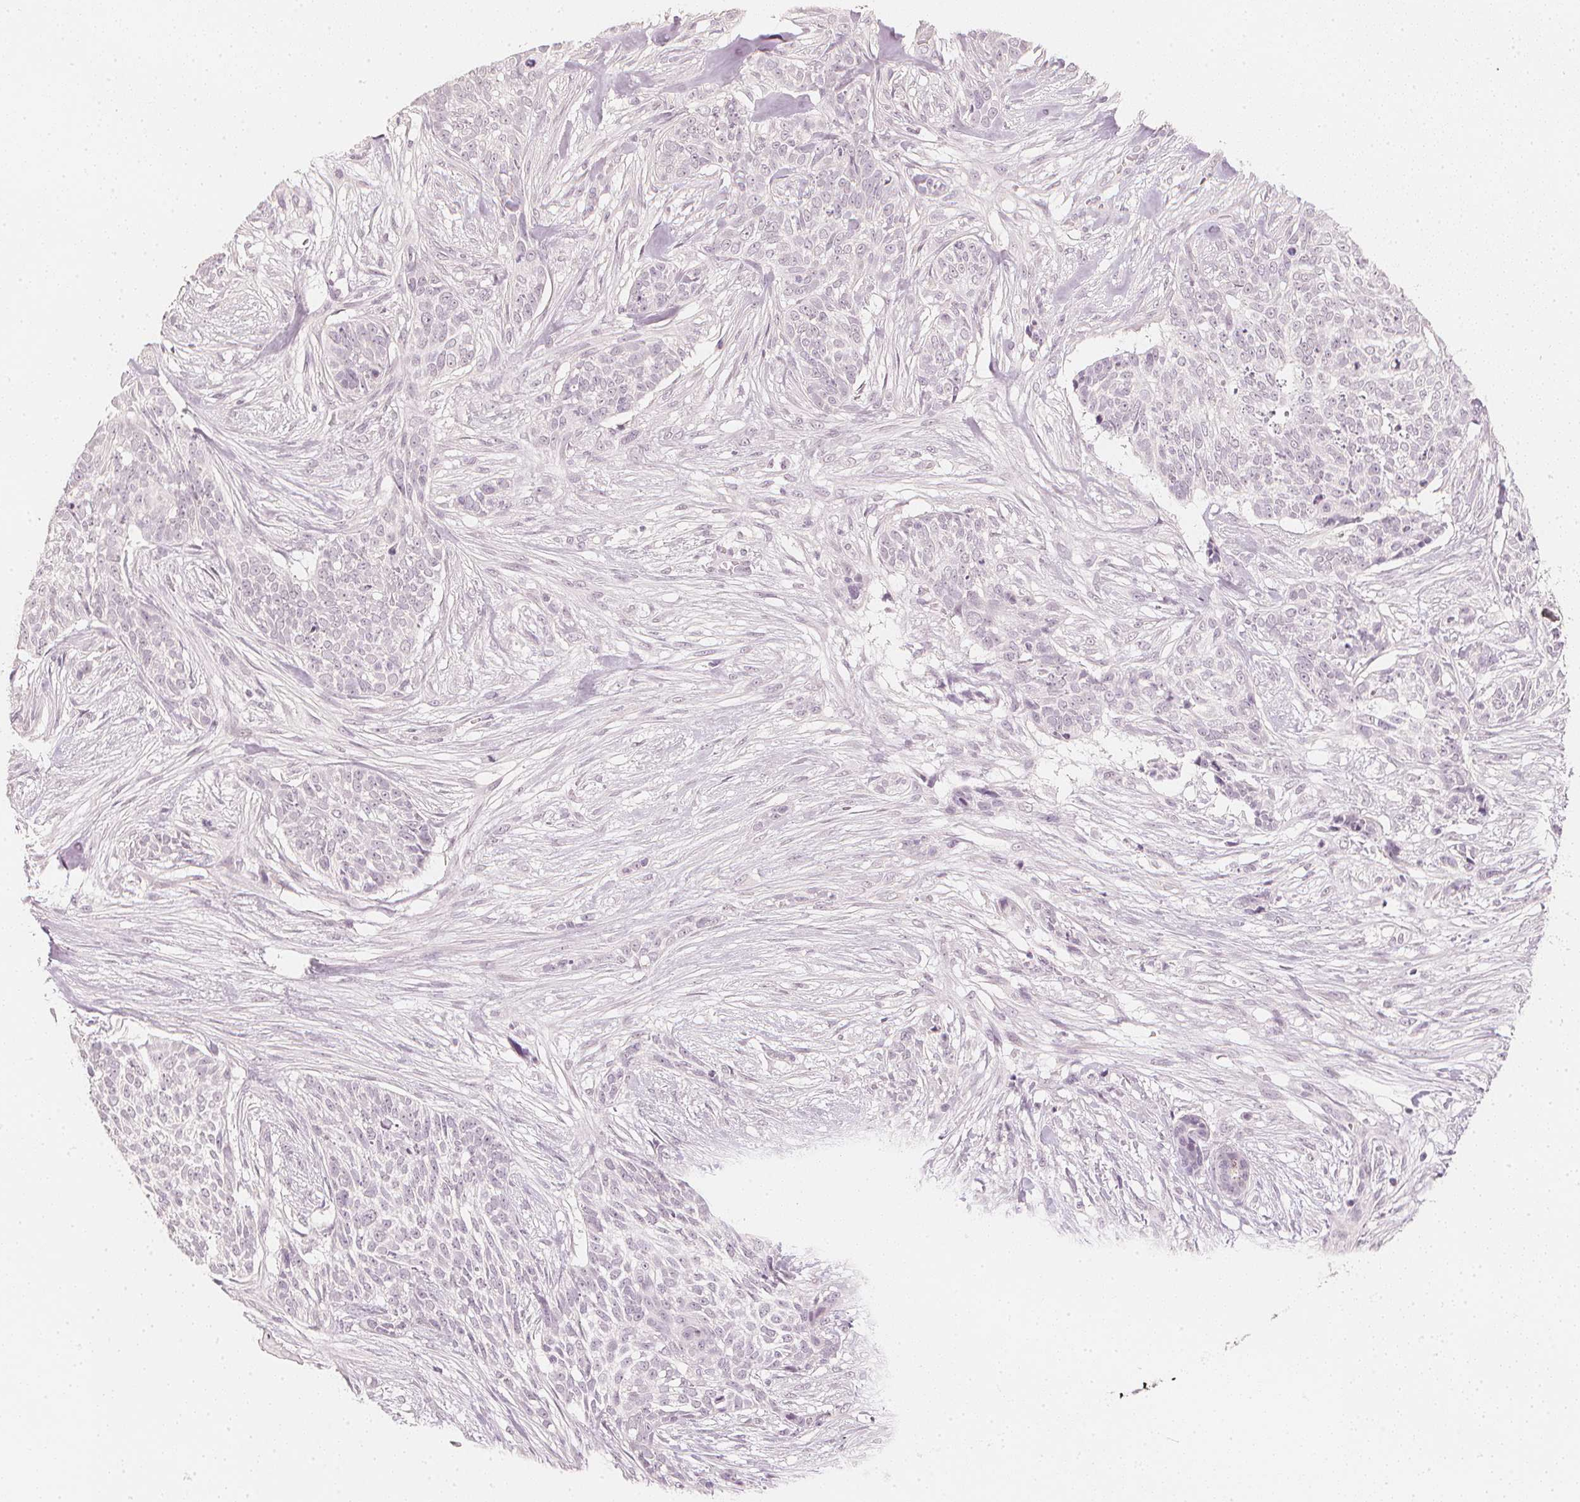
{"staining": {"intensity": "negative", "quantity": "none", "location": "none"}, "tissue": "skin cancer", "cell_type": "Tumor cells", "image_type": "cancer", "snomed": [{"axis": "morphology", "description": "Basal cell carcinoma"}, {"axis": "topography", "description": "Skin"}], "caption": "An image of basal cell carcinoma (skin) stained for a protein demonstrates no brown staining in tumor cells.", "gene": "CALB1", "patient": {"sex": "male", "age": 74}}